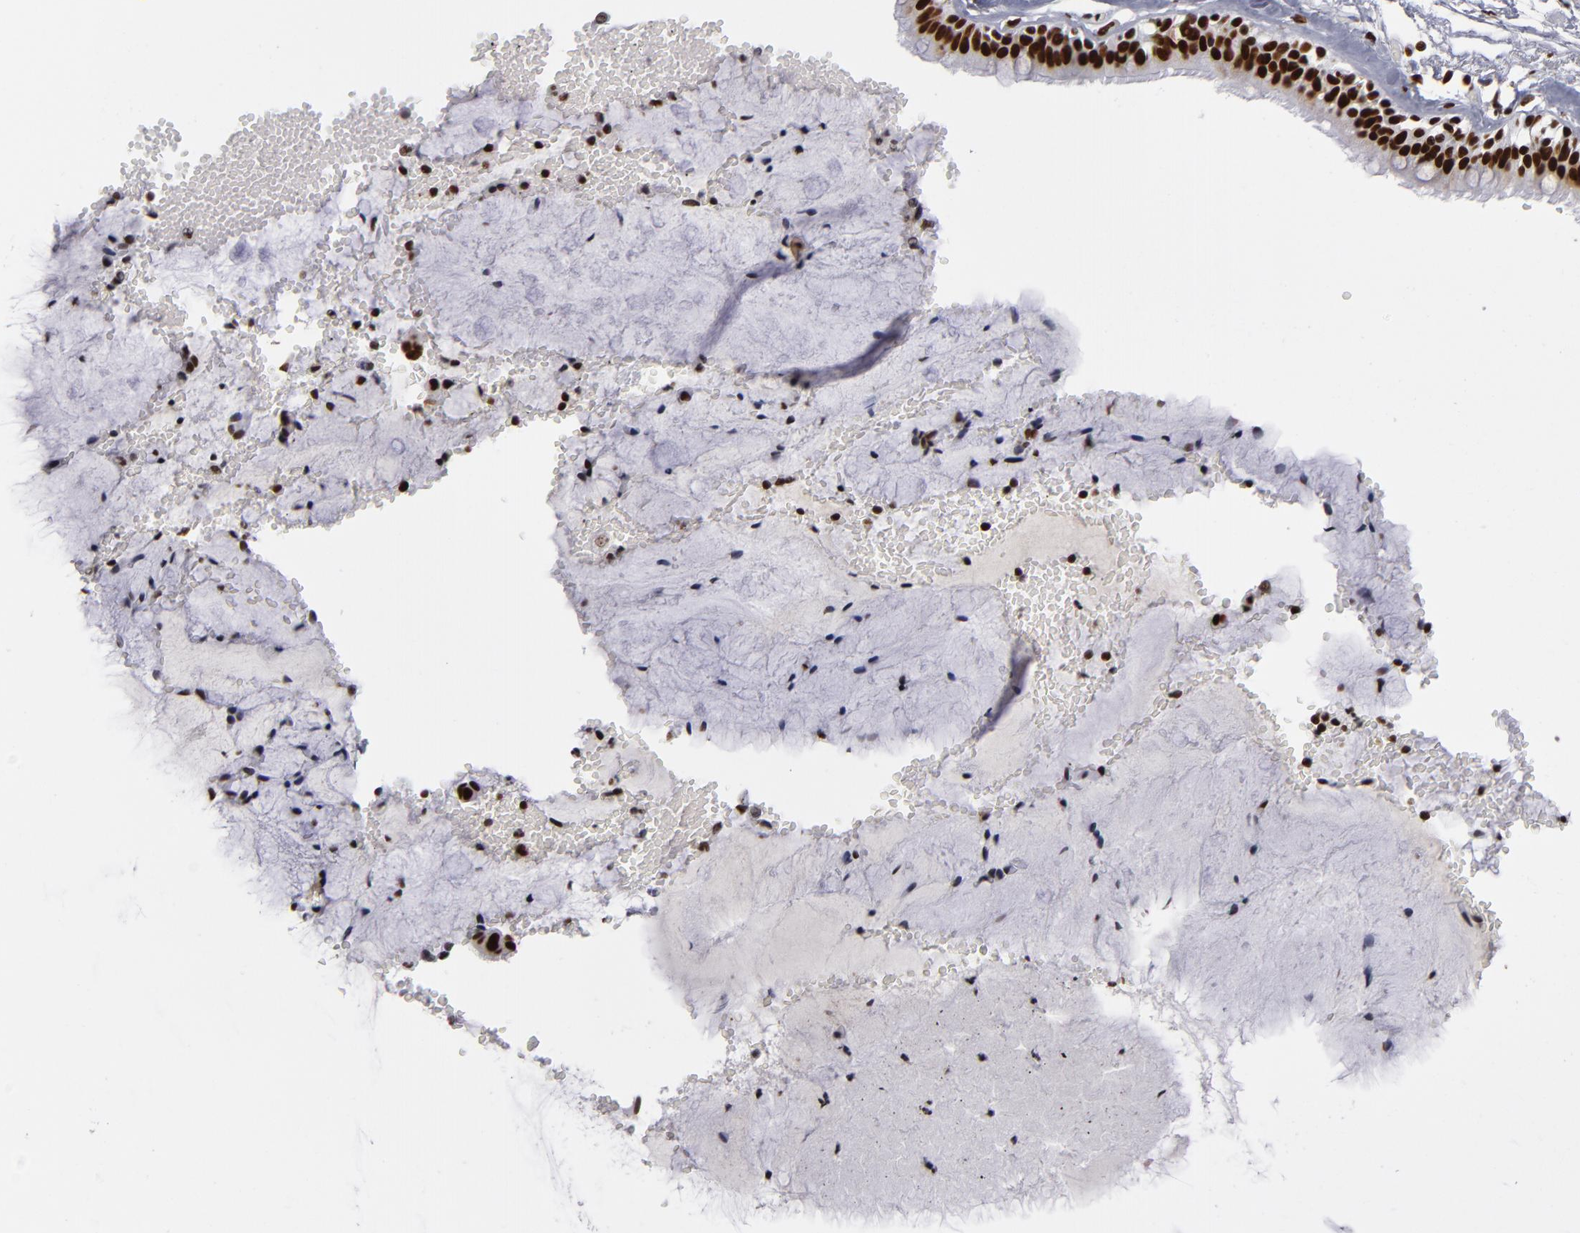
{"staining": {"intensity": "strong", "quantity": ">75%", "location": "nuclear"}, "tissue": "bronchus", "cell_type": "Respiratory epithelial cells", "image_type": "normal", "snomed": [{"axis": "morphology", "description": "Normal tissue, NOS"}, {"axis": "topography", "description": "Bronchus"}, {"axis": "topography", "description": "Lung"}], "caption": "Respiratory epithelial cells reveal high levels of strong nuclear expression in about >75% of cells in unremarkable bronchus. Using DAB (3,3'-diaminobenzidine) (brown) and hematoxylin (blue) stains, captured at high magnification using brightfield microscopy.", "gene": "MRE11", "patient": {"sex": "female", "age": 56}}